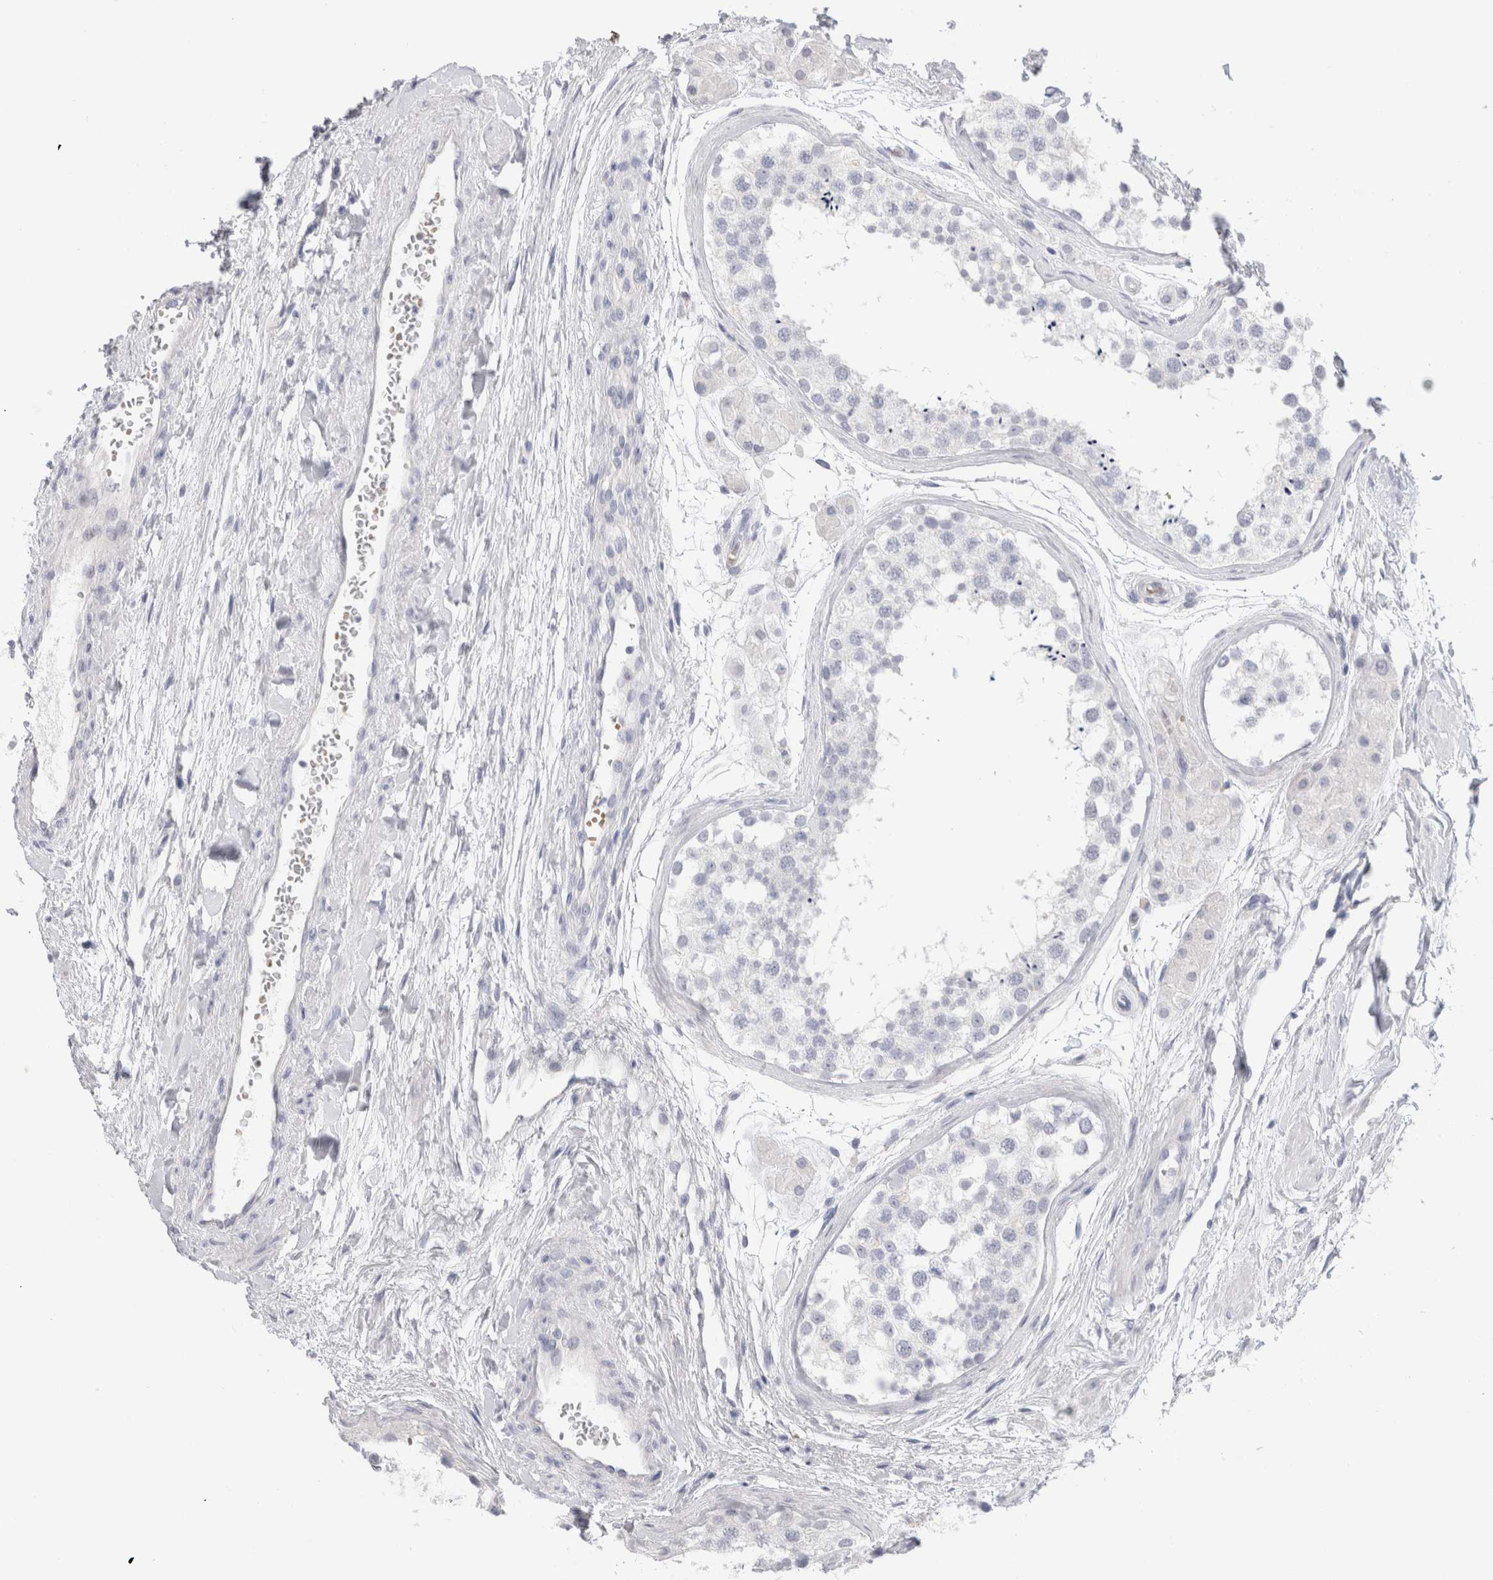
{"staining": {"intensity": "negative", "quantity": "none", "location": "none"}, "tissue": "testis", "cell_type": "Cells in seminiferous ducts", "image_type": "normal", "snomed": [{"axis": "morphology", "description": "Normal tissue, NOS"}, {"axis": "topography", "description": "Testis"}], "caption": "Immunohistochemistry micrograph of normal testis stained for a protein (brown), which demonstrates no positivity in cells in seminiferous ducts.", "gene": "CD38", "patient": {"sex": "male", "age": 56}}